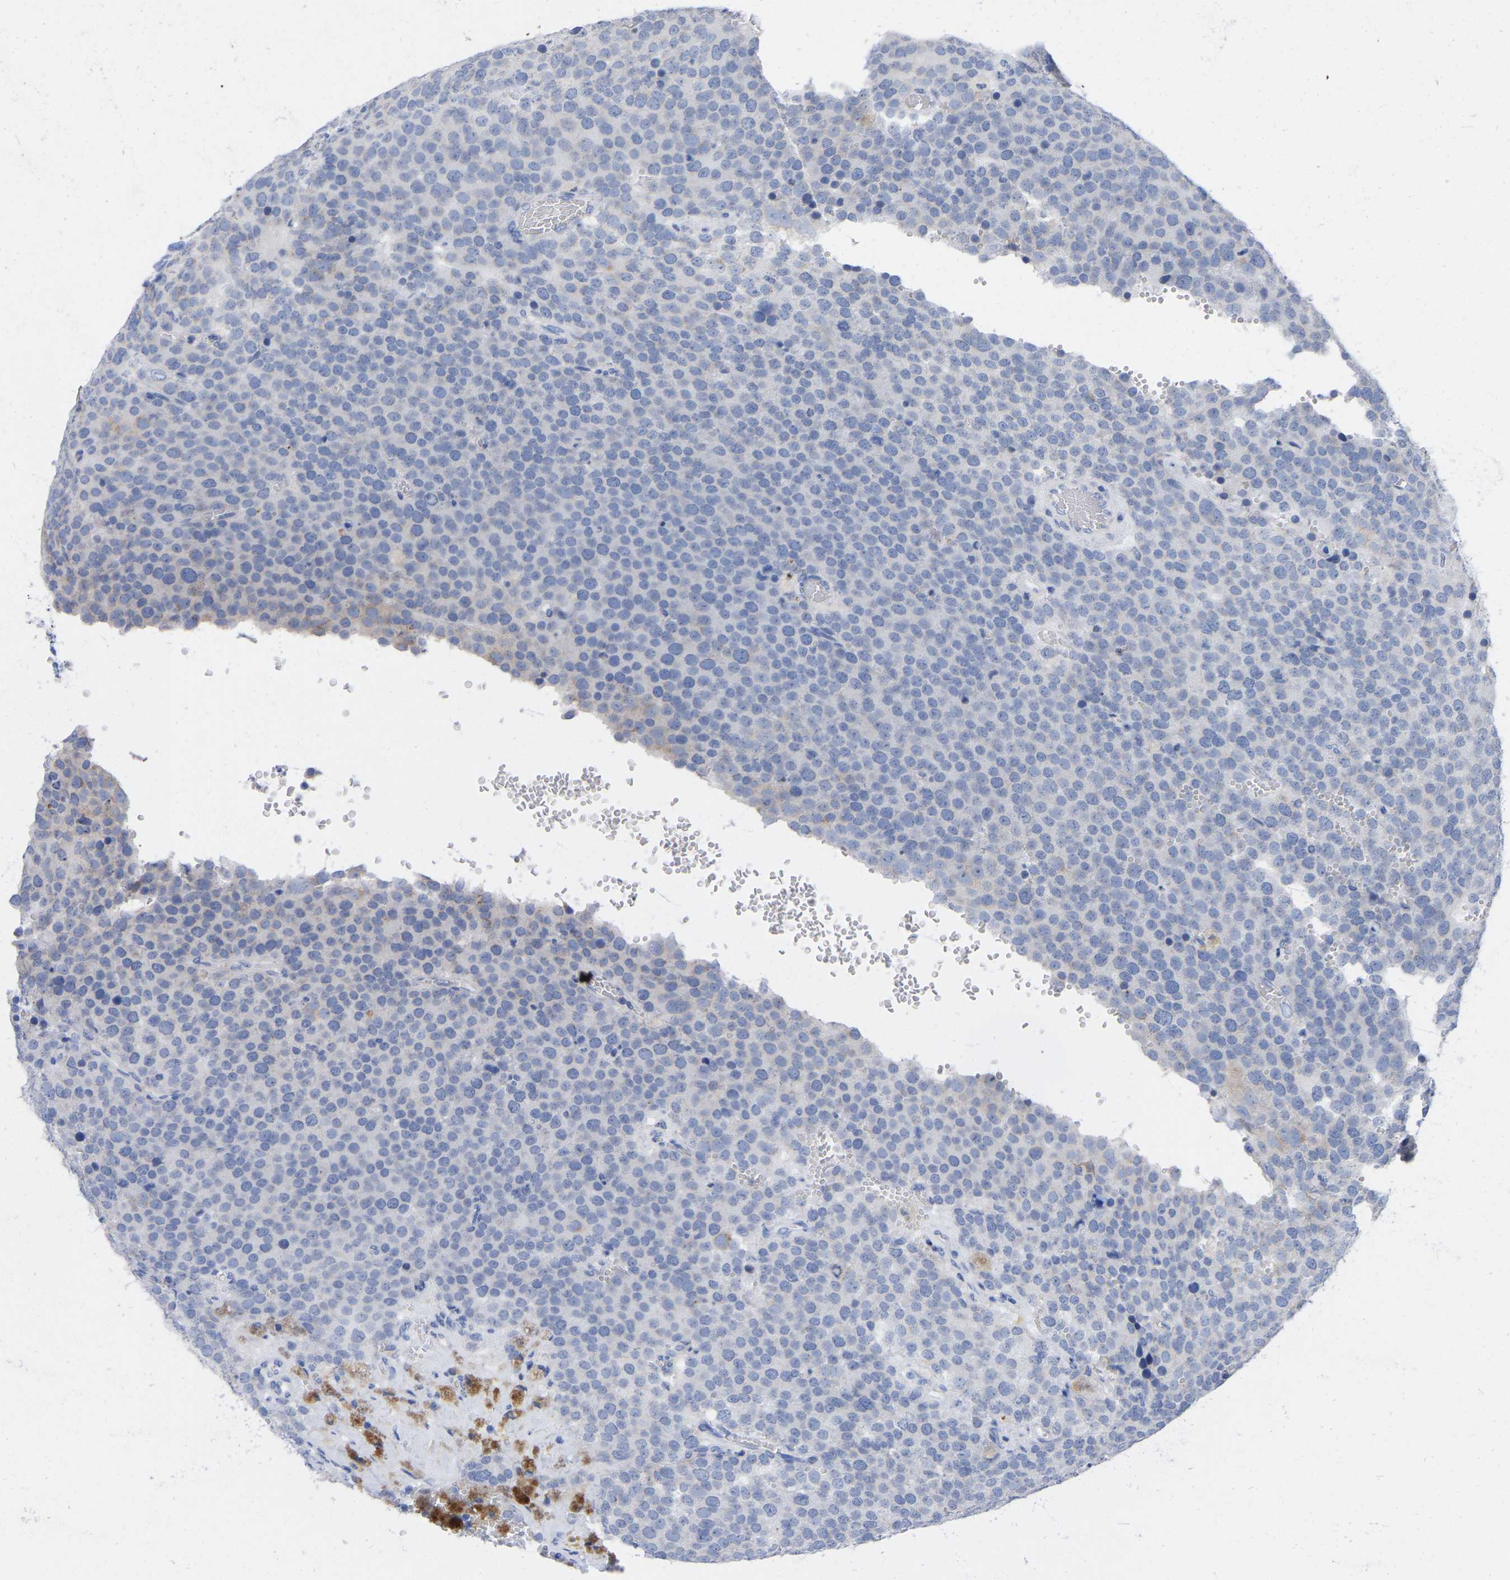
{"staining": {"intensity": "negative", "quantity": "none", "location": "none"}, "tissue": "testis cancer", "cell_type": "Tumor cells", "image_type": "cancer", "snomed": [{"axis": "morphology", "description": "Normal tissue, NOS"}, {"axis": "morphology", "description": "Seminoma, NOS"}, {"axis": "topography", "description": "Testis"}], "caption": "This is an IHC micrograph of human seminoma (testis). There is no expression in tumor cells.", "gene": "STRIP2", "patient": {"sex": "male", "age": 71}}